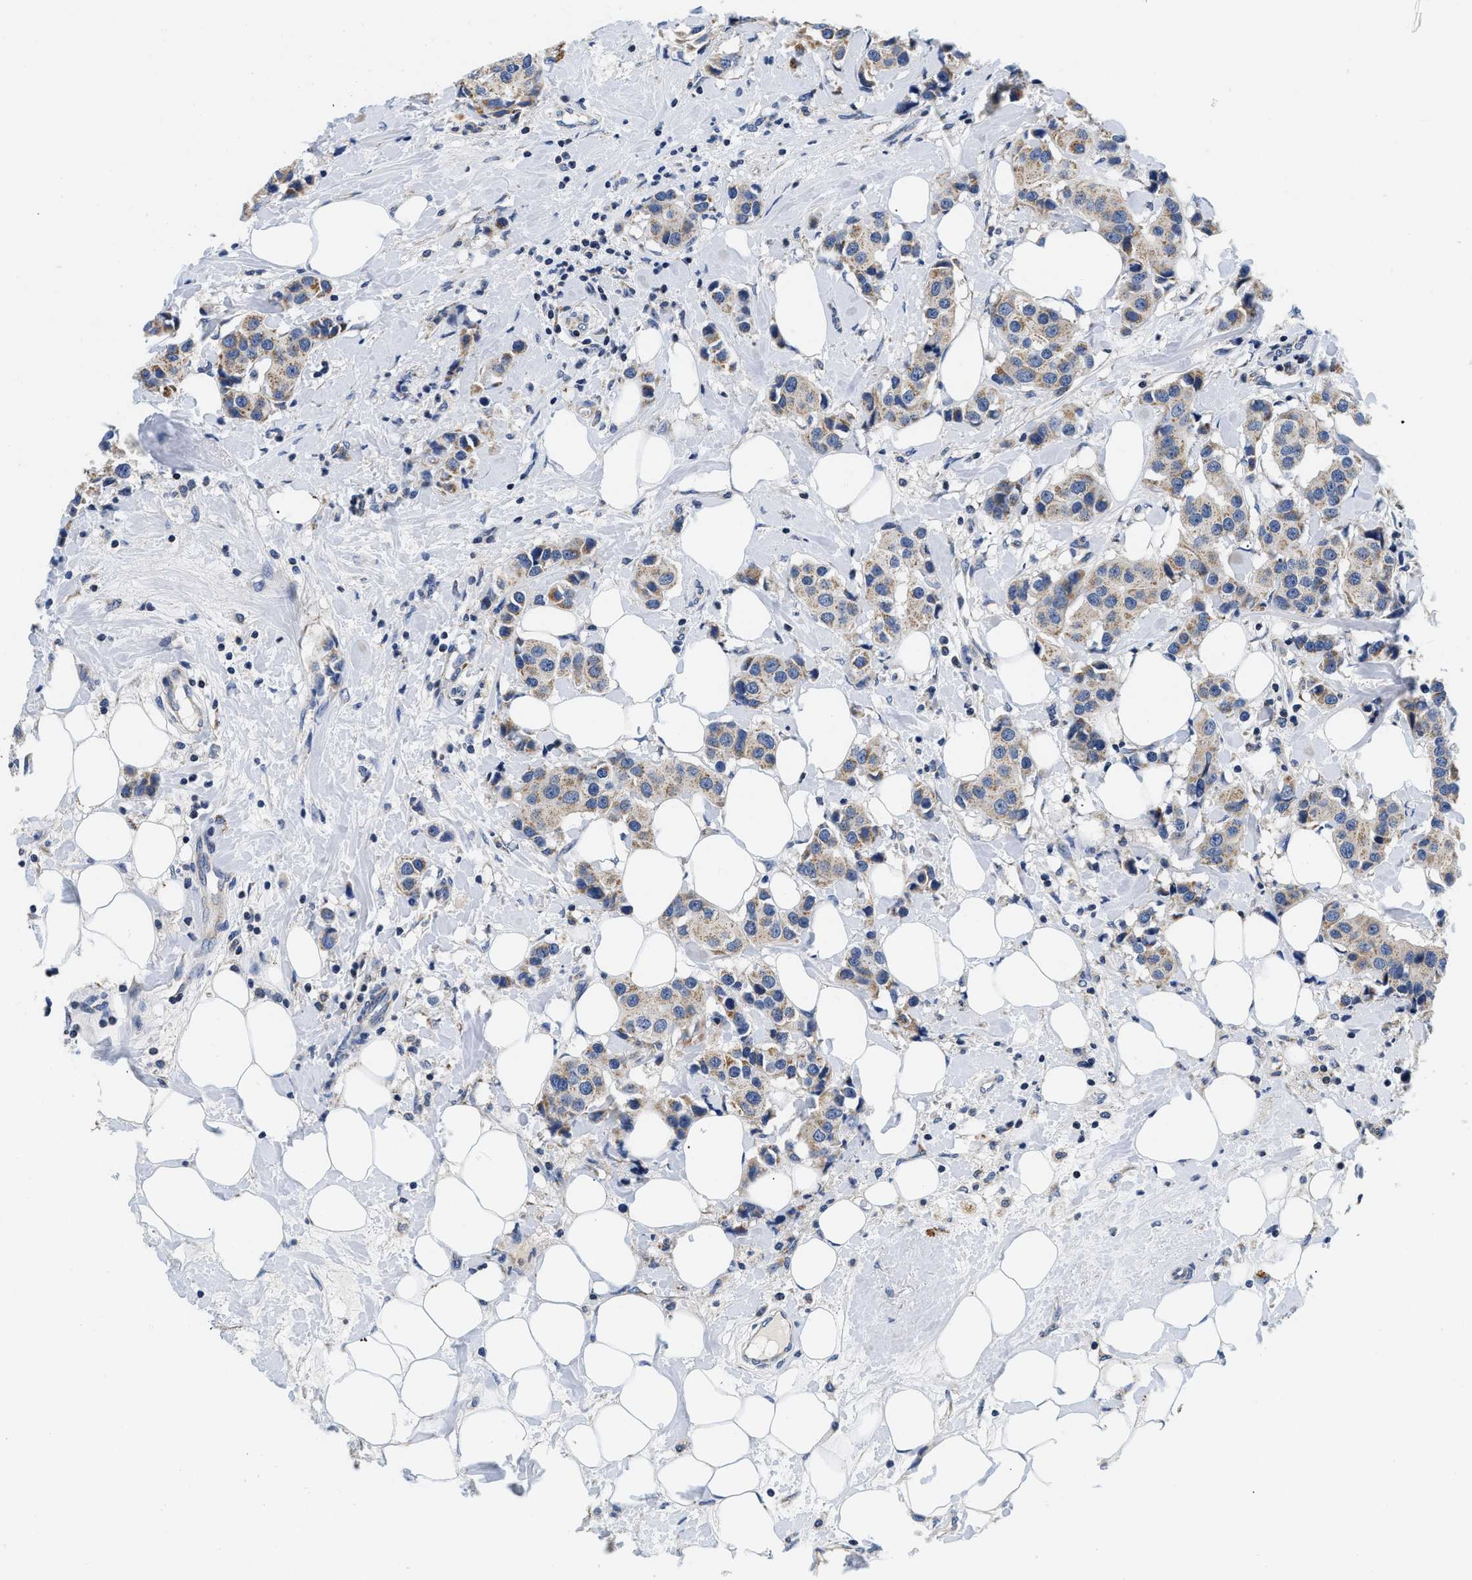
{"staining": {"intensity": "moderate", "quantity": ">75%", "location": "cytoplasmic/membranous"}, "tissue": "breast cancer", "cell_type": "Tumor cells", "image_type": "cancer", "snomed": [{"axis": "morphology", "description": "Normal tissue, NOS"}, {"axis": "morphology", "description": "Duct carcinoma"}, {"axis": "topography", "description": "Breast"}], "caption": "Protein expression by immunohistochemistry demonstrates moderate cytoplasmic/membranous expression in approximately >75% of tumor cells in invasive ductal carcinoma (breast).", "gene": "PDP1", "patient": {"sex": "female", "age": 39}}